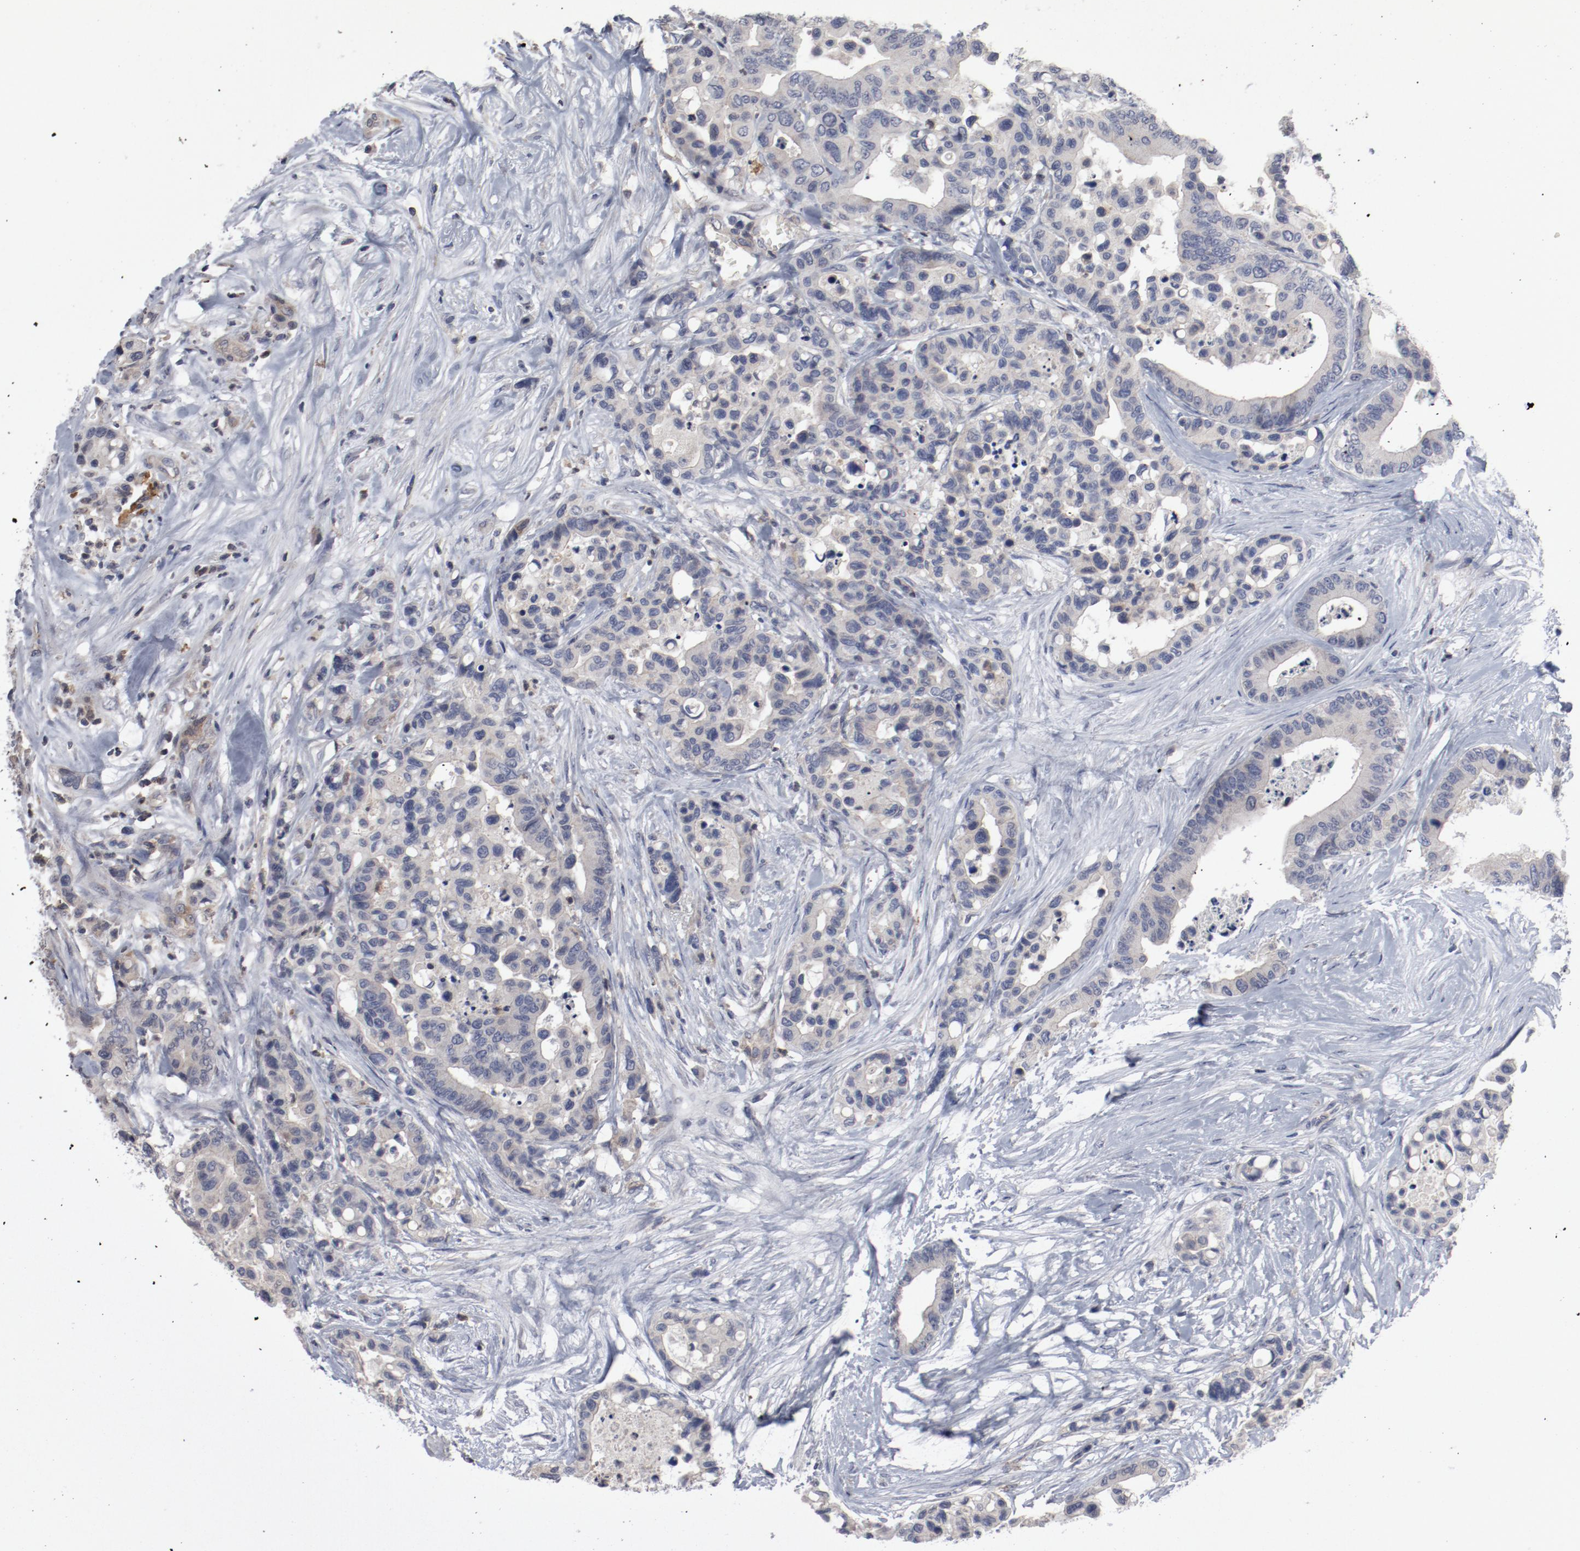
{"staining": {"intensity": "negative", "quantity": "none", "location": "none"}, "tissue": "colorectal cancer", "cell_type": "Tumor cells", "image_type": "cancer", "snomed": [{"axis": "morphology", "description": "Adenocarcinoma, NOS"}, {"axis": "topography", "description": "Colon"}], "caption": "Immunohistochemistry histopathology image of neoplastic tissue: human colorectal adenocarcinoma stained with DAB (3,3'-diaminobenzidine) displays no significant protein staining in tumor cells.", "gene": "CBL", "patient": {"sex": "male", "age": 82}}